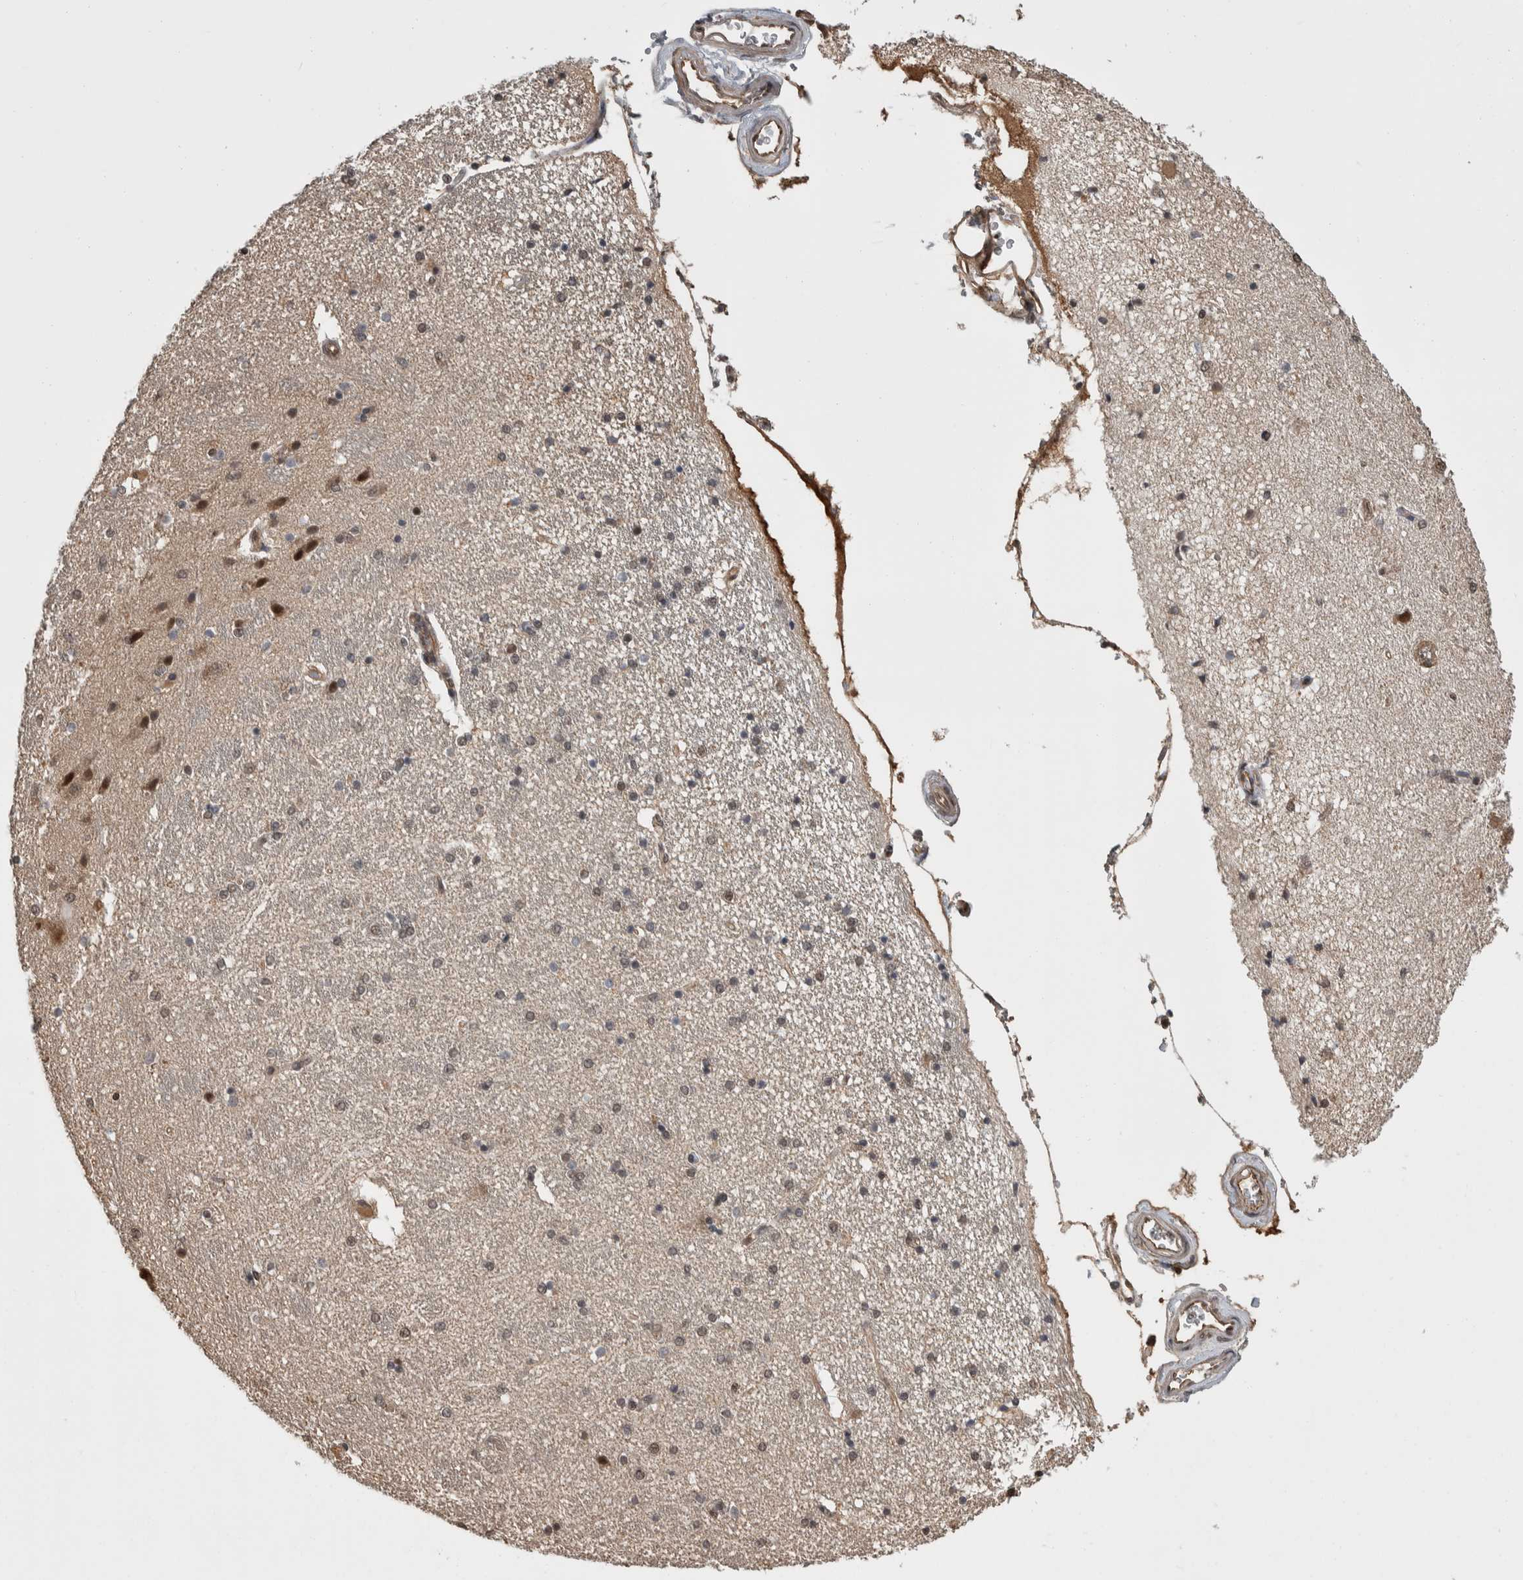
{"staining": {"intensity": "moderate", "quantity": "<25%", "location": "nuclear"}, "tissue": "hippocampus", "cell_type": "Glial cells", "image_type": "normal", "snomed": [{"axis": "morphology", "description": "Normal tissue, NOS"}, {"axis": "topography", "description": "Hippocampus"}], "caption": "Protein positivity by immunohistochemistry exhibits moderate nuclear staining in approximately <25% of glial cells in unremarkable hippocampus.", "gene": "ZNF592", "patient": {"sex": "female", "age": 54}}